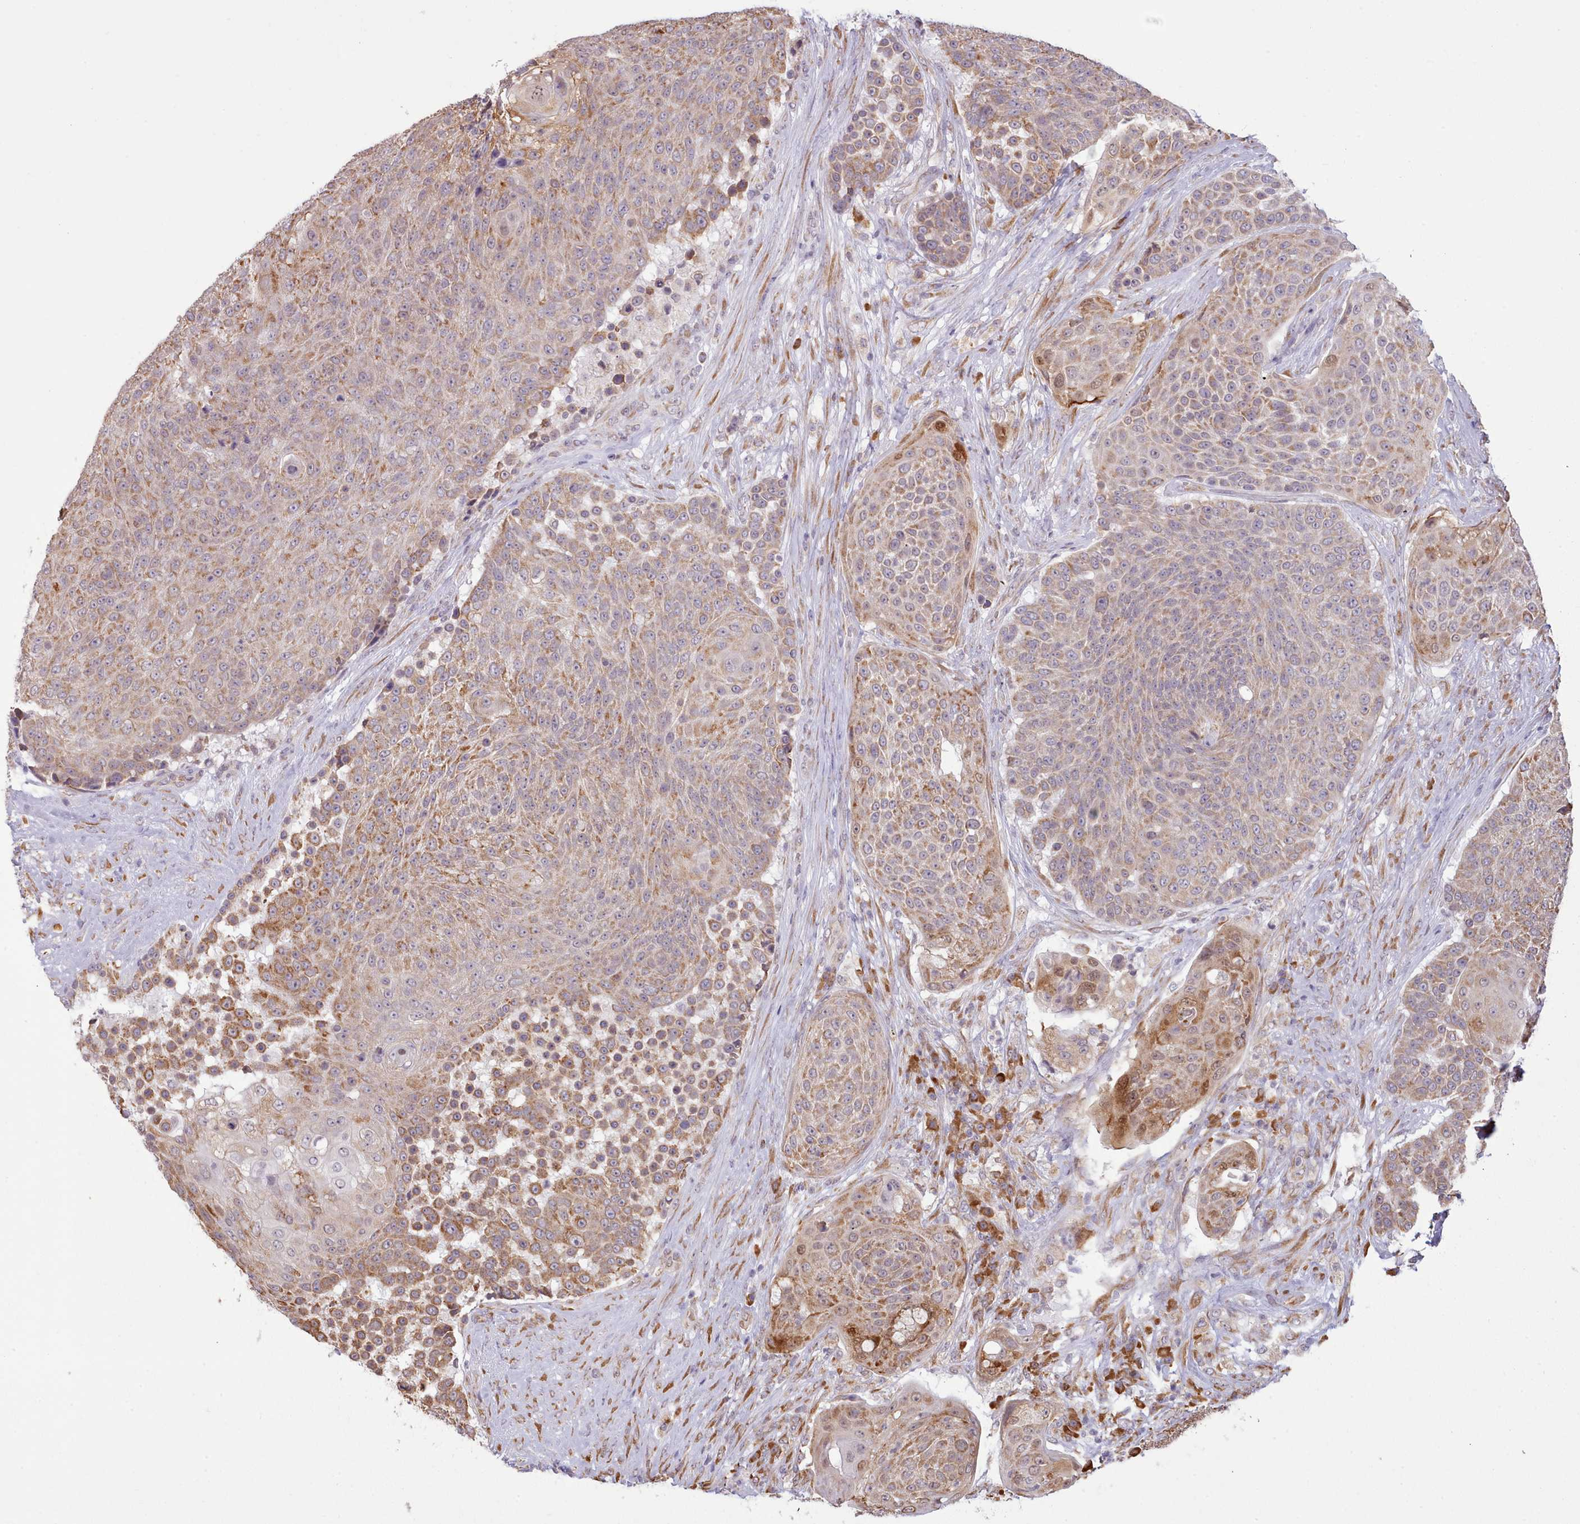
{"staining": {"intensity": "moderate", "quantity": ">75%", "location": "cytoplasmic/membranous"}, "tissue": "urothelial cancer", "cell_type": "Tumor cells", "image_type": "cancer", "snomed": [{"axis": "morphology", "description": "Urothelial carcinoma, High grade"}, {"axis": "topography", "description": "Urinary bladder"}], "caption": "Moderate cytoplasmic/membranous protein positivity is identified in approximately >75% of tumor cells in urothelial carcinoma (high-grade).", "gene": "SEC61B", "patient": {"sex": "female", "age": 63}}